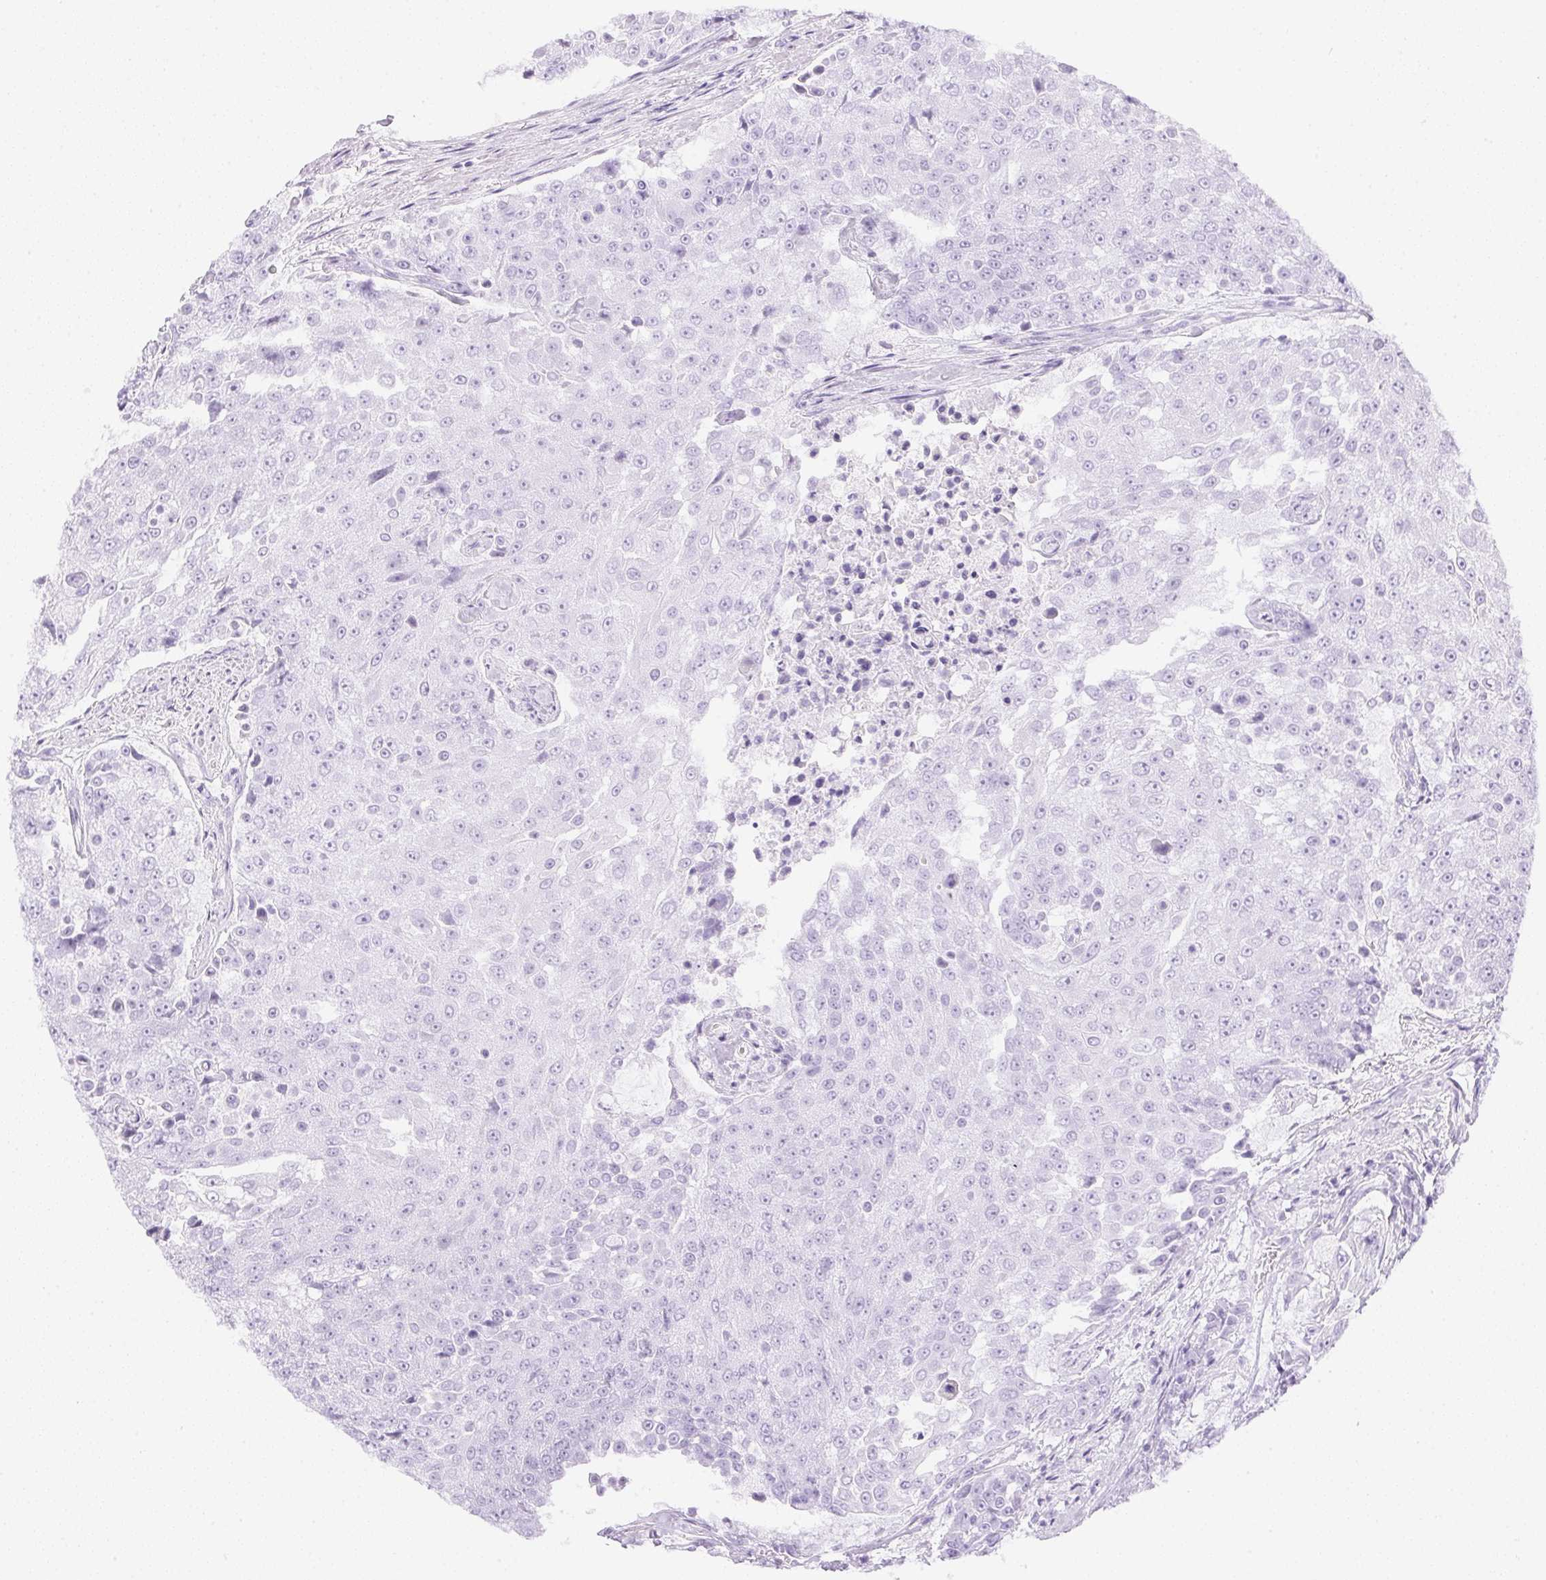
{"staining": {"intensity": "negative", "quantity": "none", "location": "none"}, "tissue": "urothelial cancer", "cell_type": "Tumor cells", "image_type": "cancer", "snomed": [{"axis": "morphology", "description": "Urothelial carcinoma, High grade"}, {"axis": "topography", "description": "Urinary bladder"}], "caption": "Tumor cells show no significant staining in high-grade urothelial carcinoma.", "gene": "ATP6V1G3", "patient": {"sex": "female", "age": 63}}